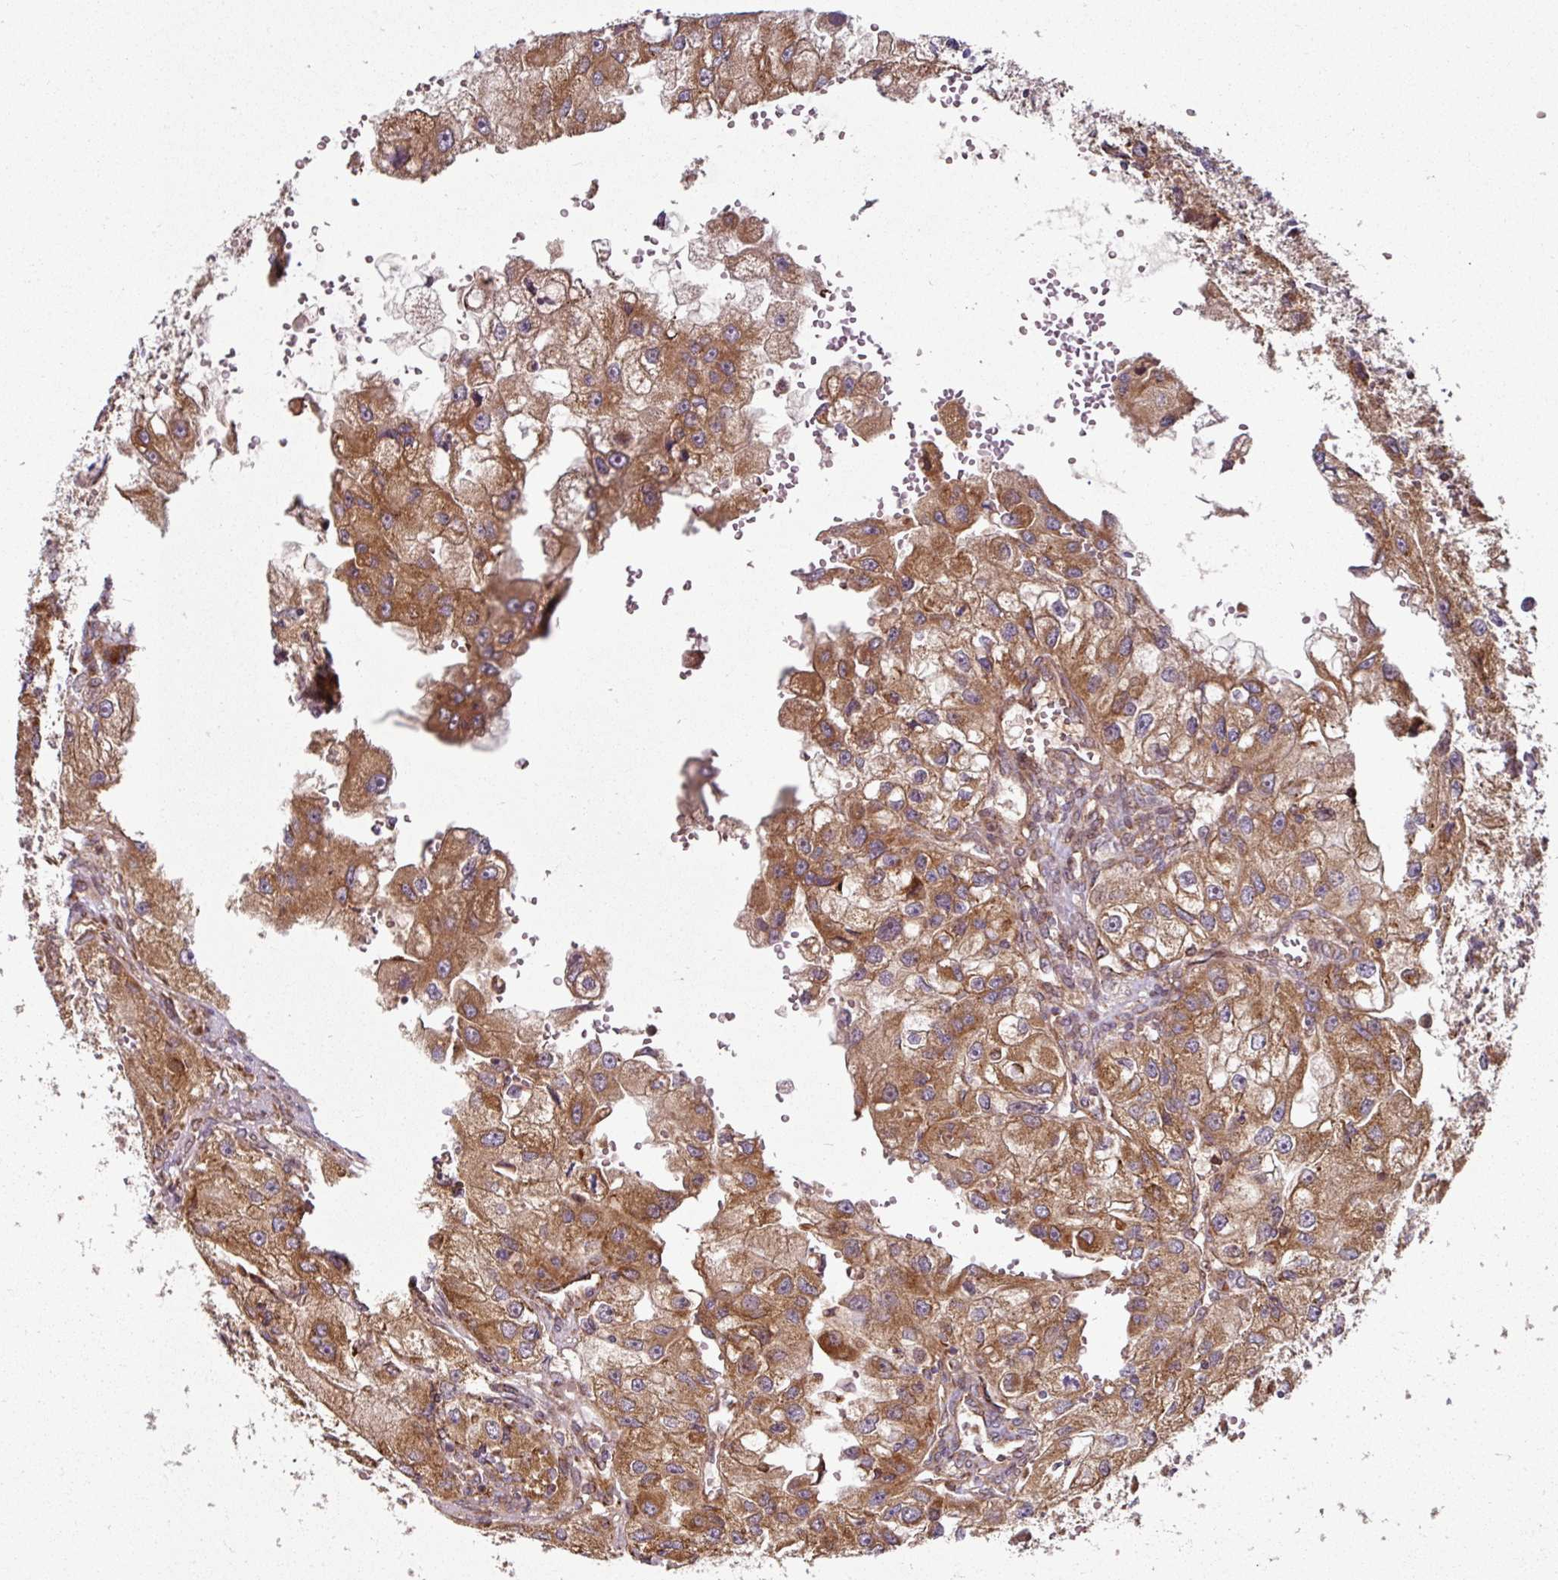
{"staining": {"intensity": "strong", "quantity": ">75%", "location": "cytoplasmic/membranous"}, "tissue": "renal cancer", "cell_type": "Tumor cells", "image_type": "cancer", "snomed": [{"axis": "morphology", "description": "Adenocarcinoma, NOS"}, {"axis": "topography", "description": "Kidney"}], "caption": "High-magnification brightfield microscopy of adenocarcinoma (renal) stained with DAB (brown) and counterstained with hematoxylin (blue). tumor cells exhibit strong cytoplasmic/membranous staining is present in approximately>75% of cells. The staining was performed using DAB (3,3'-diaminobenzidine) to visualize the protein expression in brown, while the nuclei were stained in blue with hematoxylin (Magnification: 20x).", "gene": "RAB5A", "patient": {"sex": "male", "age": 63}}